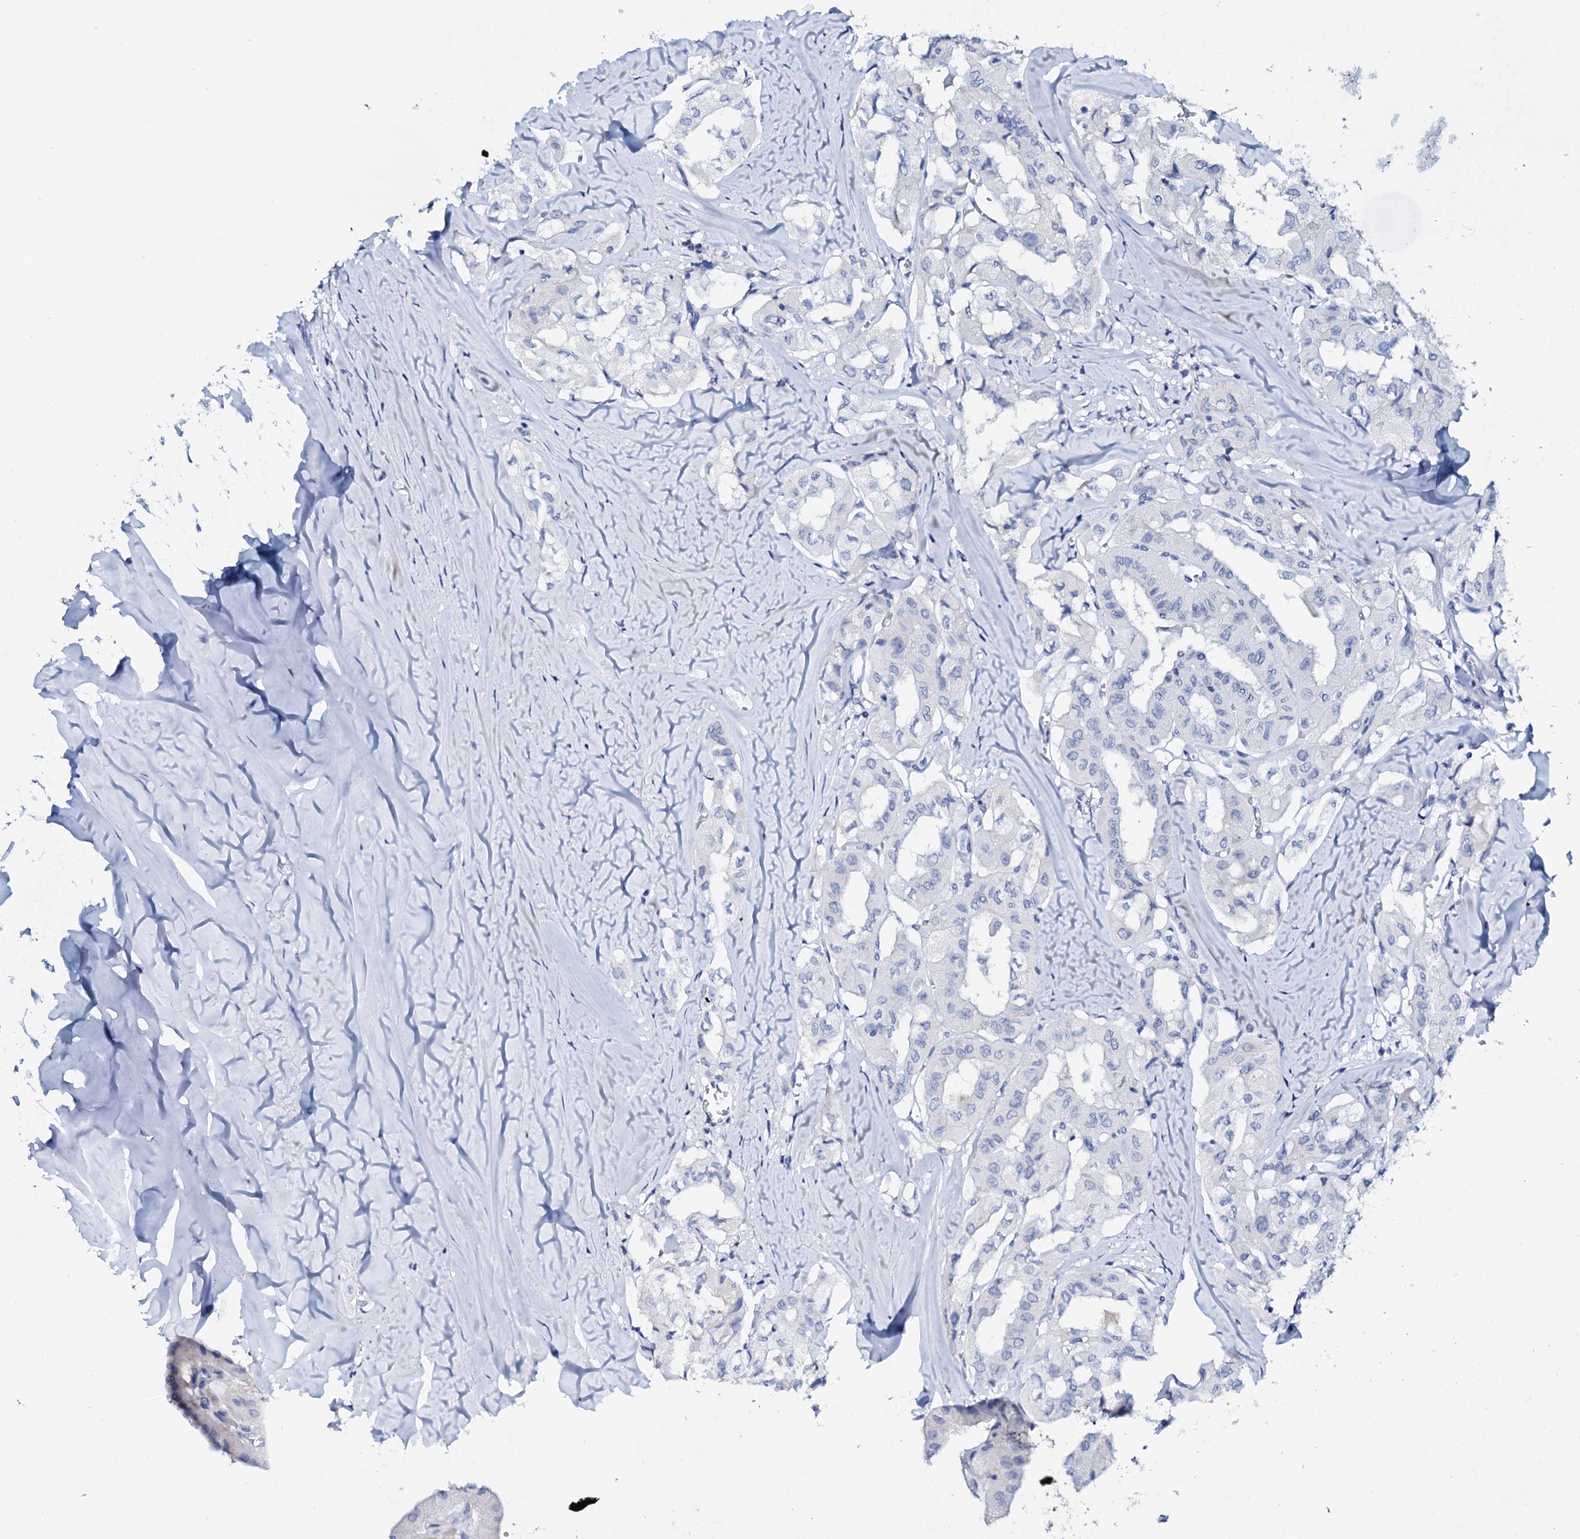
{"staining": {"intensity": "negative", "quantity": "none", "location": "none"}, "tissue": "thyroid cancer", "cell_type": "Tumor cells", "image_type": "cancer", "snomed": [{"axis": "morphology", "description": "Papillary adenocarcinoma, NOS"}, {"axis": "topography", "description": "Thyroid gland"}], "caption": "This is an IHC histopathology image of human papillary adenocarcinoma (thyroid). There is no expression in tumor cells.", "gene": "FBXL16", "patient": {"sex": "female", "age": 59}}